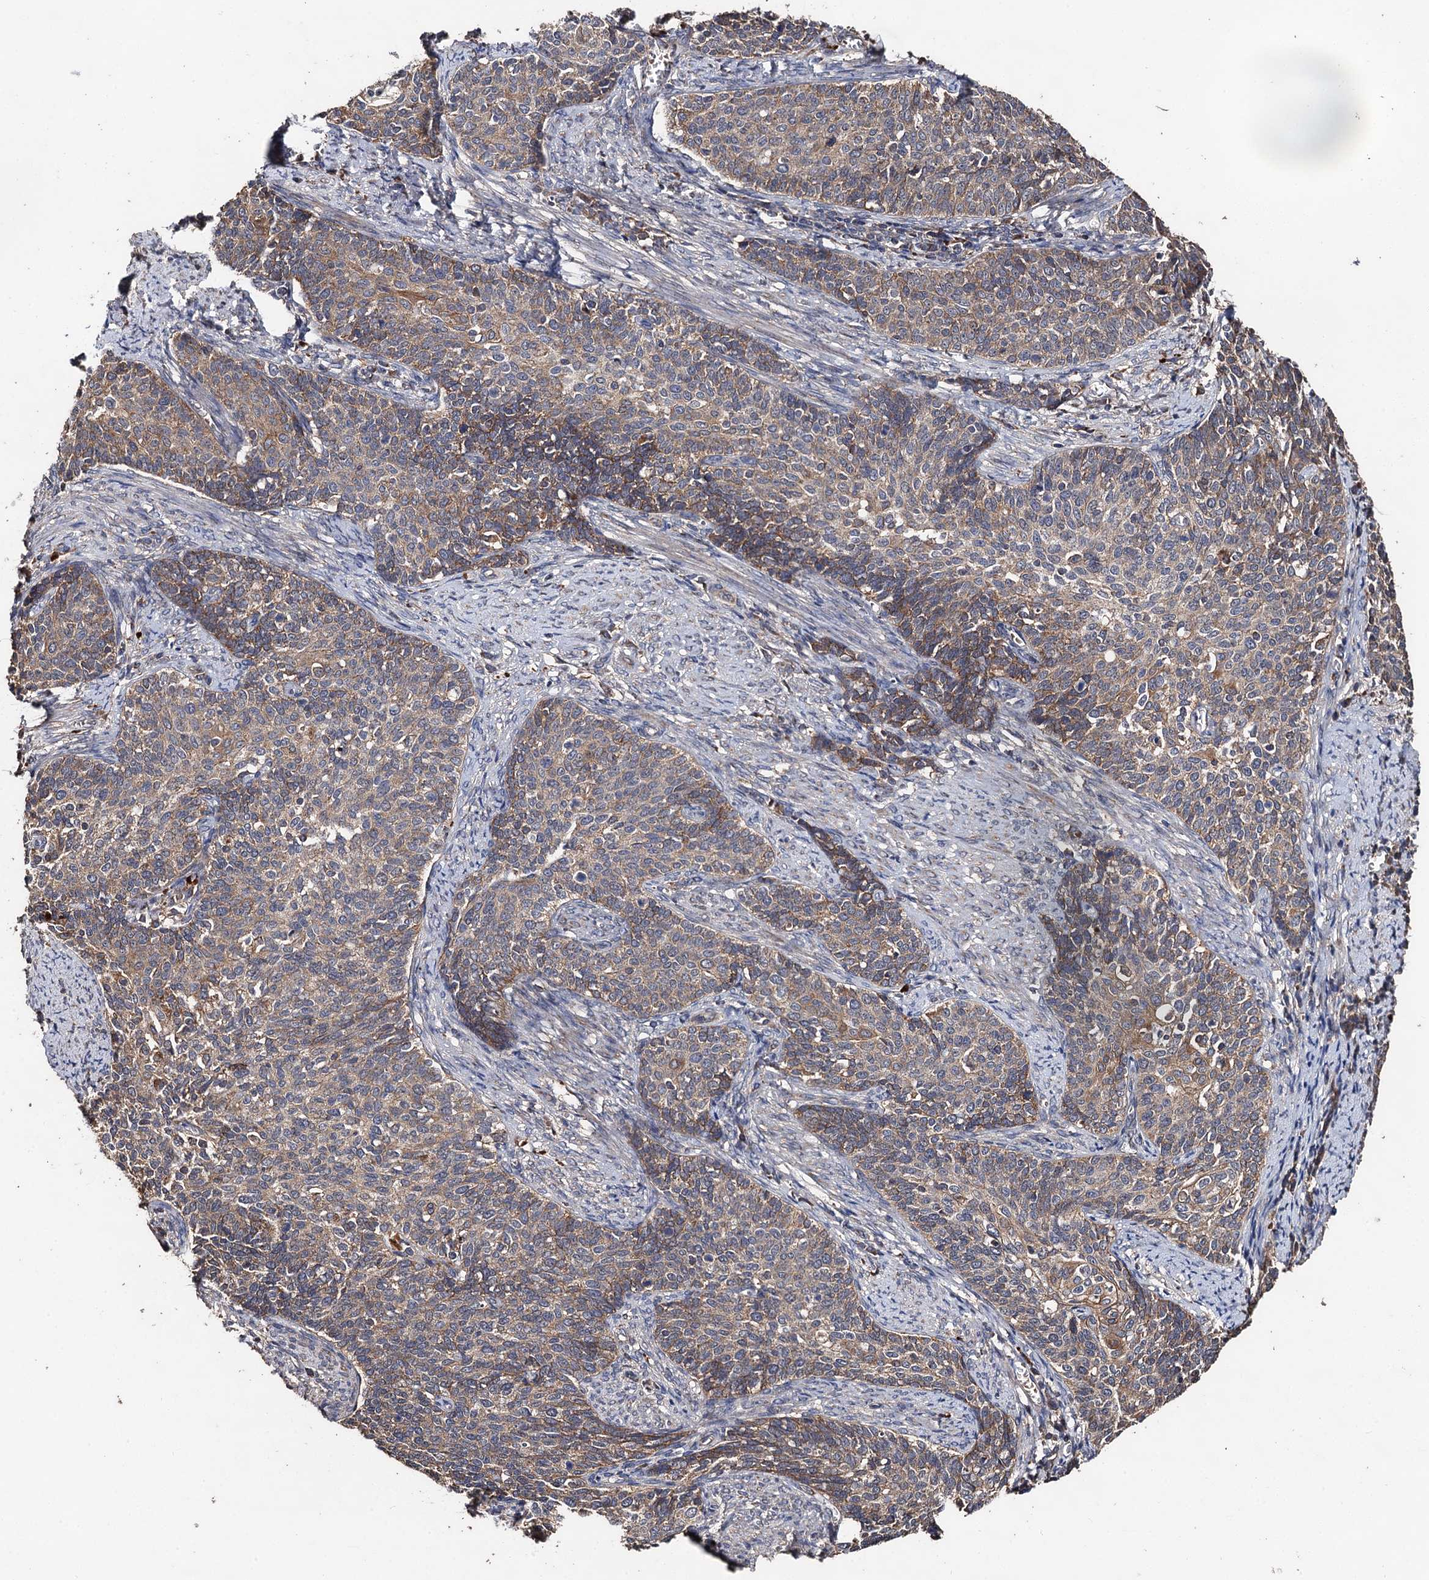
{"staining": {"intensity": "weak", "quantity": ">75%", "location": "cytoplasmic/membranous"}, "tissue": "cervical cancer", "cell_type": "Tumor cells", "image_type": "cancer", "snomed": [{"axis": "morphology", "description": "Squamous cell carcinoma, NOS"}, {"axis": "topography", "description": "Cervix"}], "caption": "This histopathology image reveals IHC staining of squamous cell carcinoma (cervical), with low weak cytoplasmic/membranous positivity in approximately >75% of tumor cells.", "gene": "PPTC7", "patient": {"sex": "female", "age": 39}}